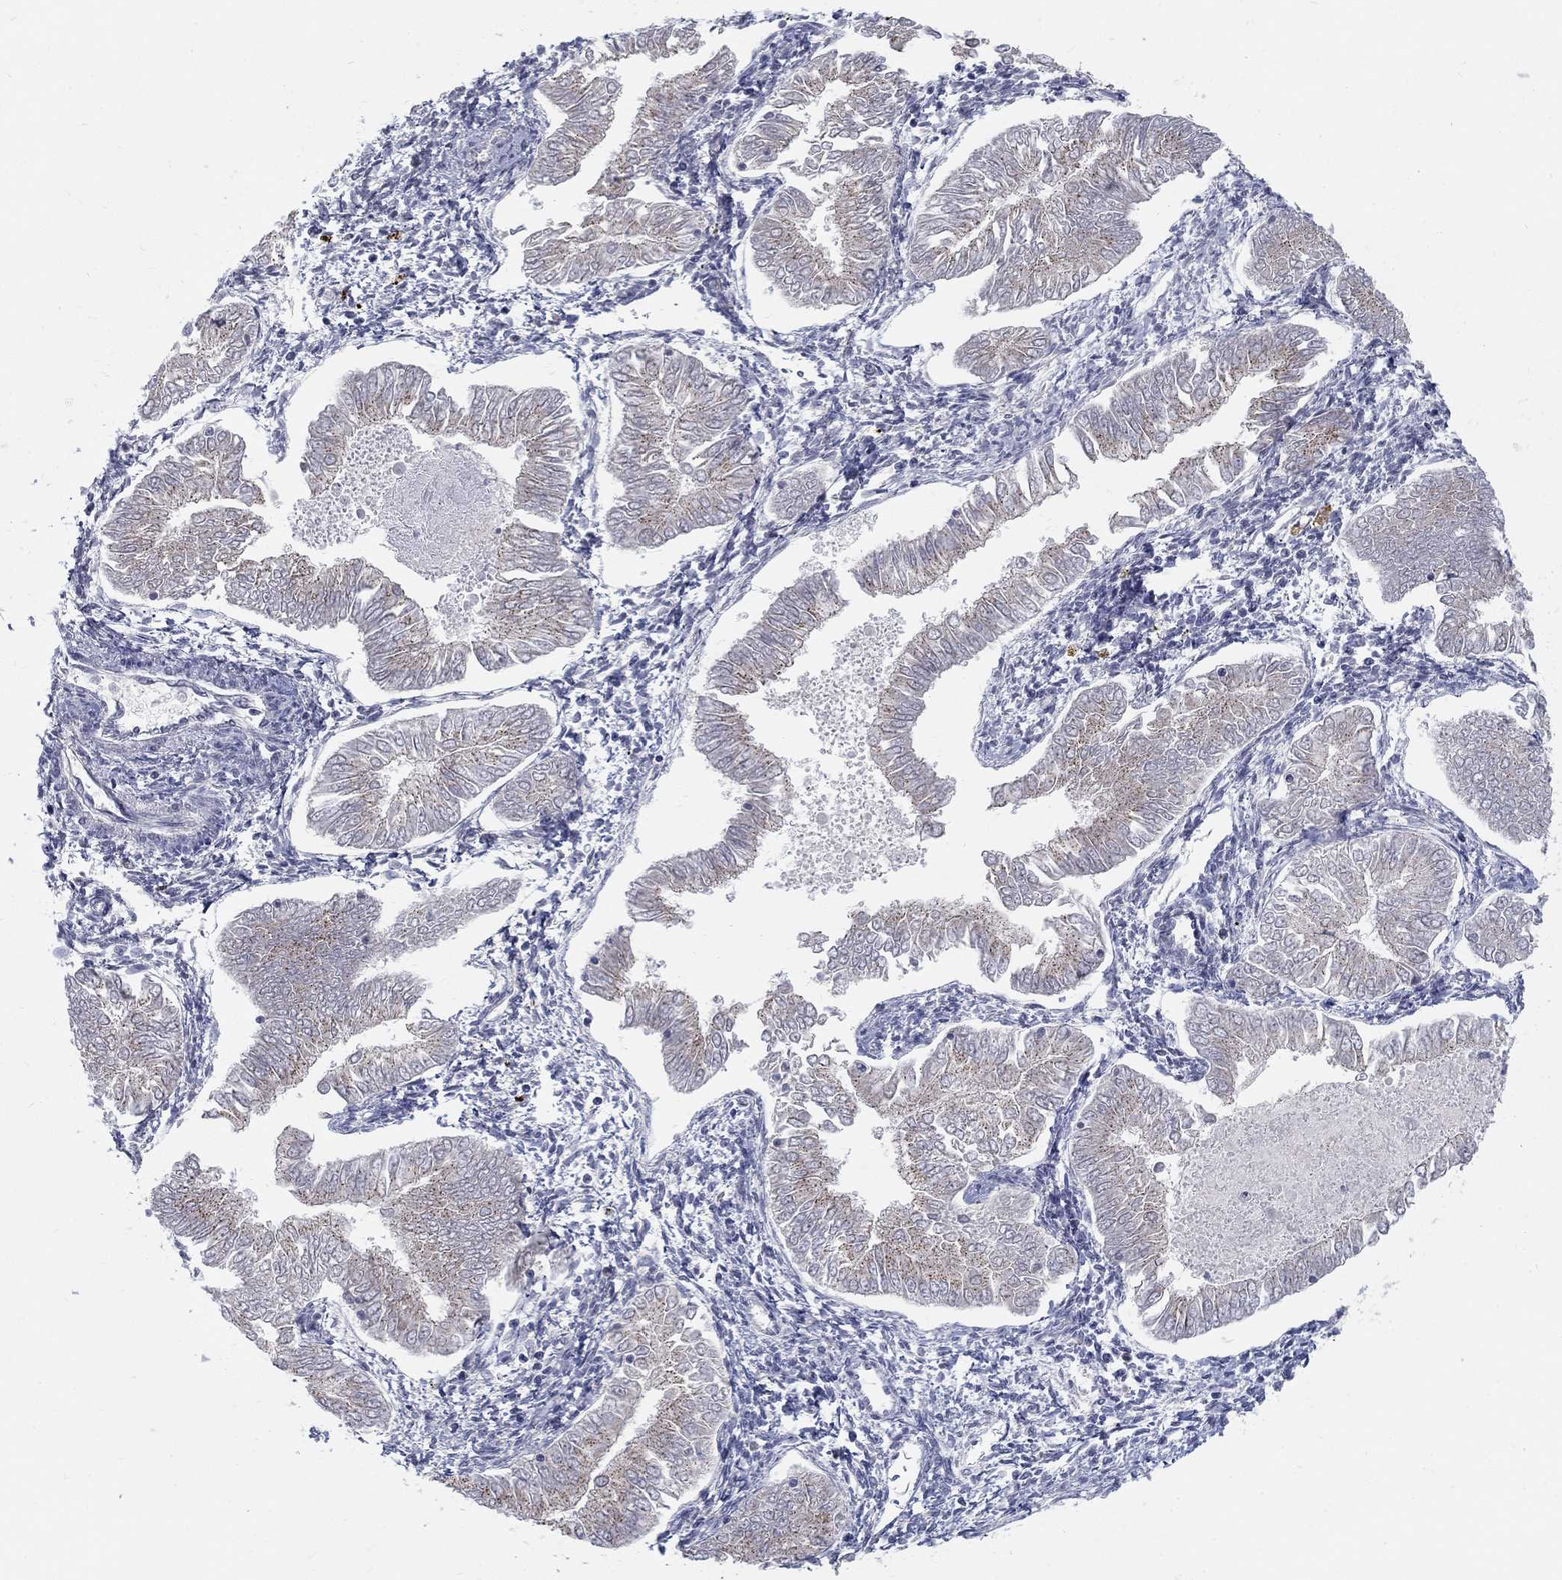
{"staining": {"intensity": "weak", "quantity": "25%-75%", "location": "cytoplasmic/membranous"}, "tissue": "endometrial cancer", "cell_type": "Tumor cells", "image_type": "cancer", "snomed": [{"axis": "morphology", "description": "Adenocarcinoma, NOS"}, {"axis": "topography", "description": "Endometrium"}], "caption": "IHC of human adenocarcinoma (endometrial) shows low levels of weak cytoplasmic/membranous positivity in about 25%-75% of tumor cells.", "gene": "PANK3", "patient": {"sex": "female", "age": 53}}